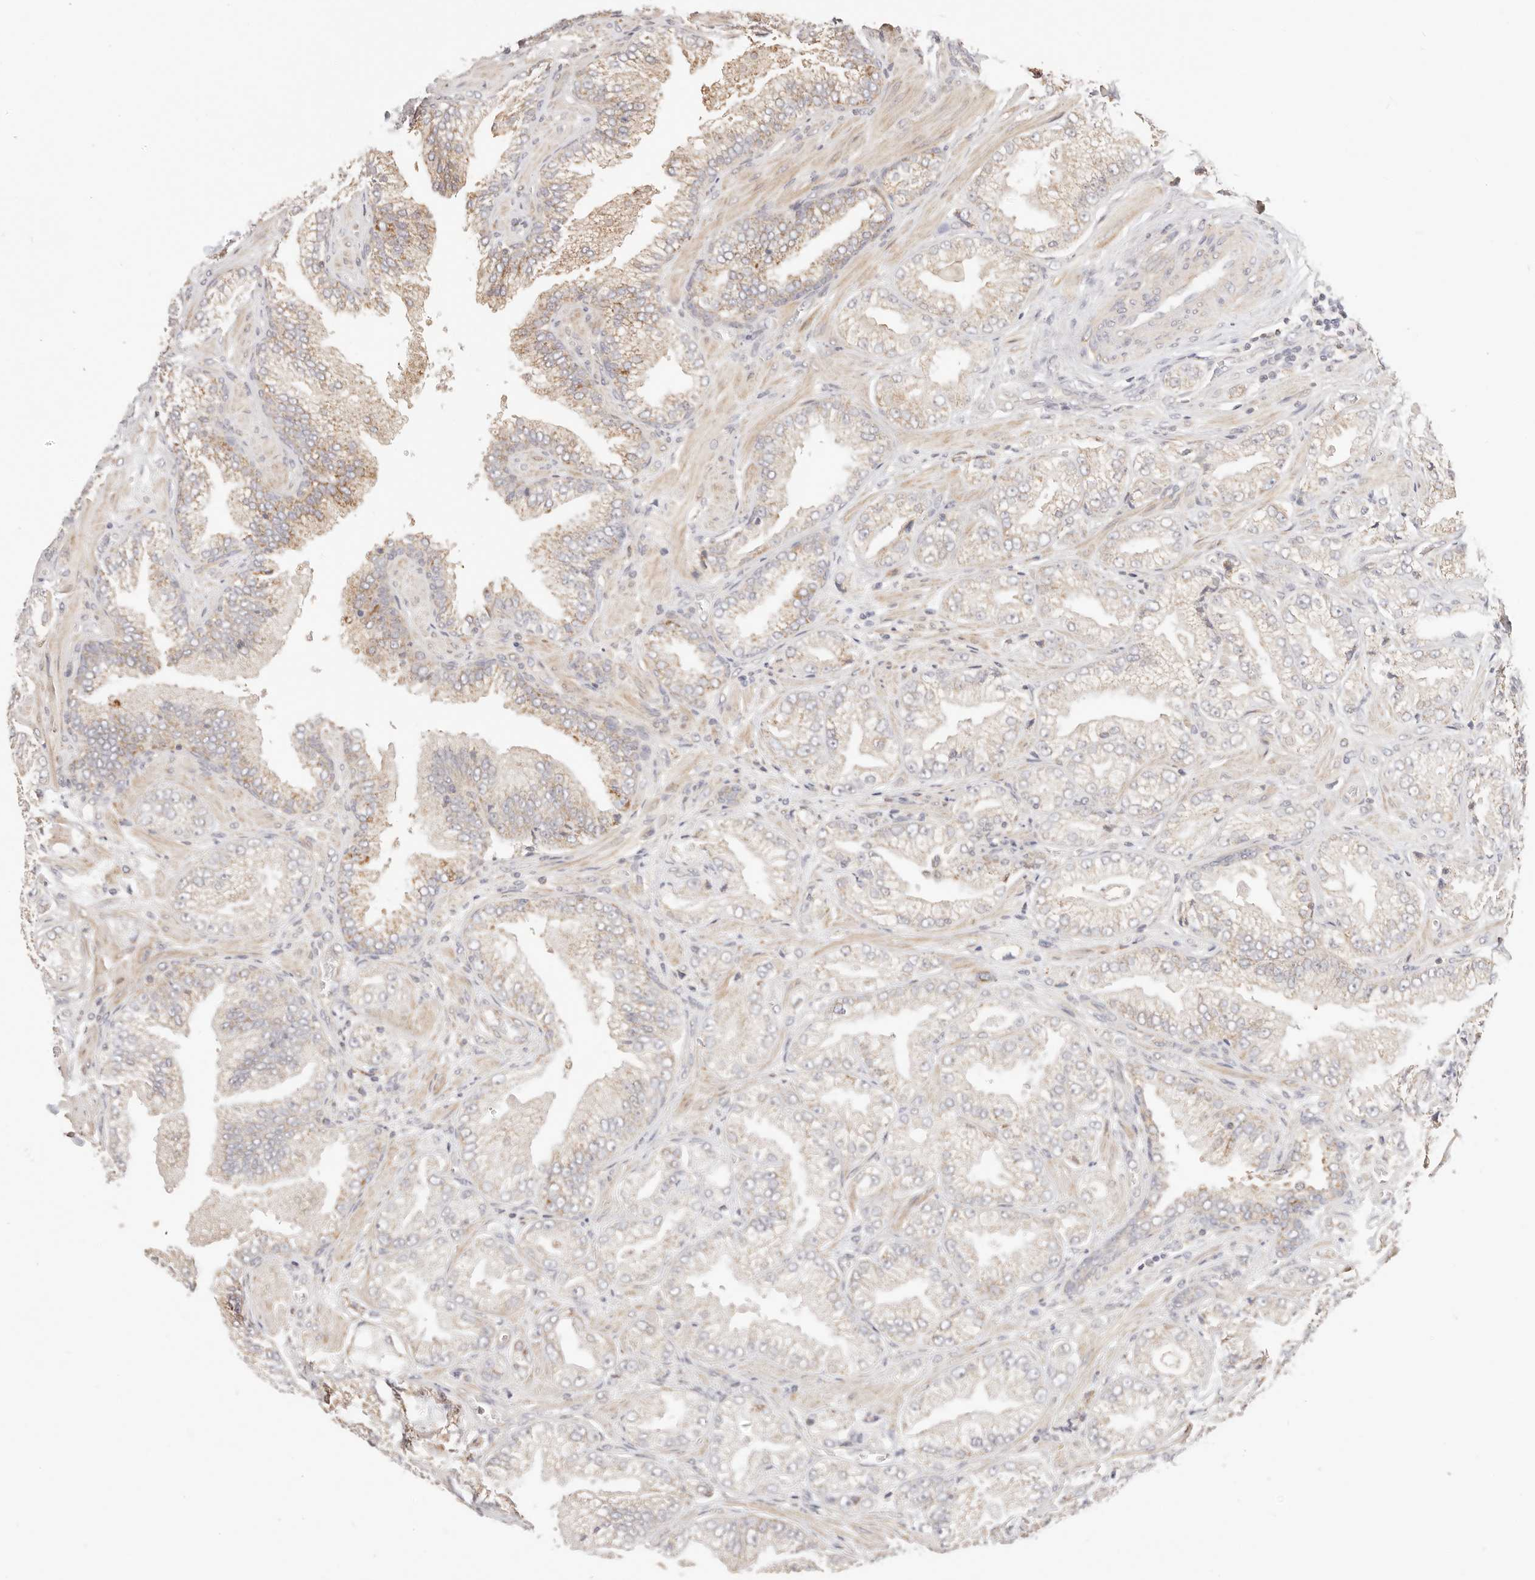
{"staining": {"intensity": "weak", "quantity": "25%-75%", "location": "cytoplasmic/membranous"}, "tissue": "prostate cancer", "cell_type": "Tumor cells", "image_type": "cancer", "snomed": [{"axis": "morphology", "description": "Adenocarcinoma, Low grade"}, {"axis": "topography", "description": "Prostate"}], "caption": "Prostate adenocarcinoma (low-grade) stained with a brown dye shows weak cytoplasmic/membranous positive positivity in about 25%-75% of tumor cells.", "gene": "KCMF1", "patient": {"sex": "male", "age": 62}}